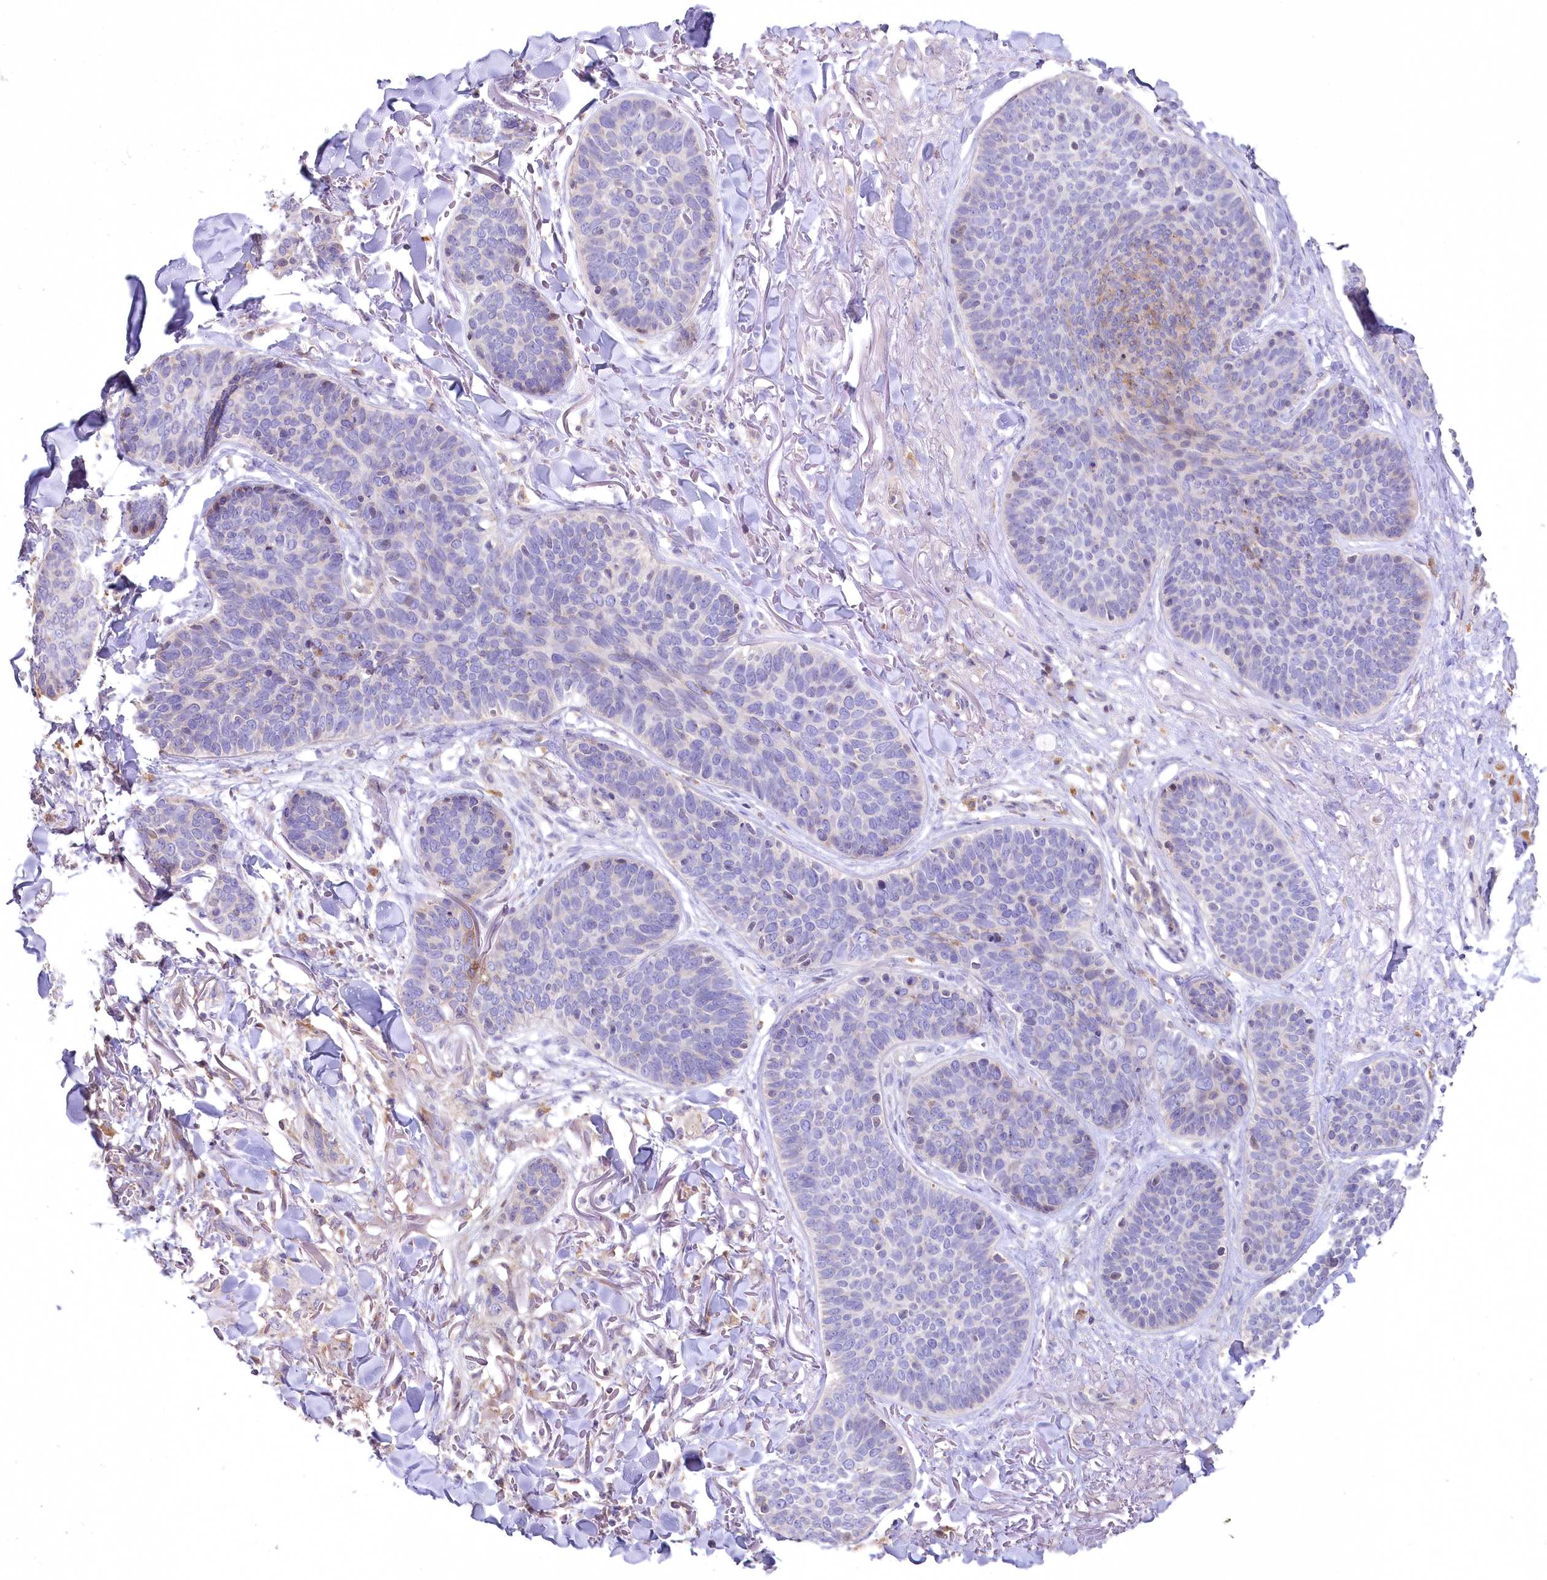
{"staining": {"intensity": "negative", "quantity": "none", "location": "none"}, "tissue": "skin cancer", "cell_type": "Tumor cells", "image_type": "cancer", "snomed": [{"axis": "morphology", "description": "Basal cell carcinoma"}, {"axis": "topography", "description": "Skin"}], "caption": "DAB (3,3'-diaminobenzidine) immunohistochemical staining of skin cancer displays no significant positivity in tumor cells.", "gene": "SLC6A11", "patient": {"sex": "male", "age": 85}}